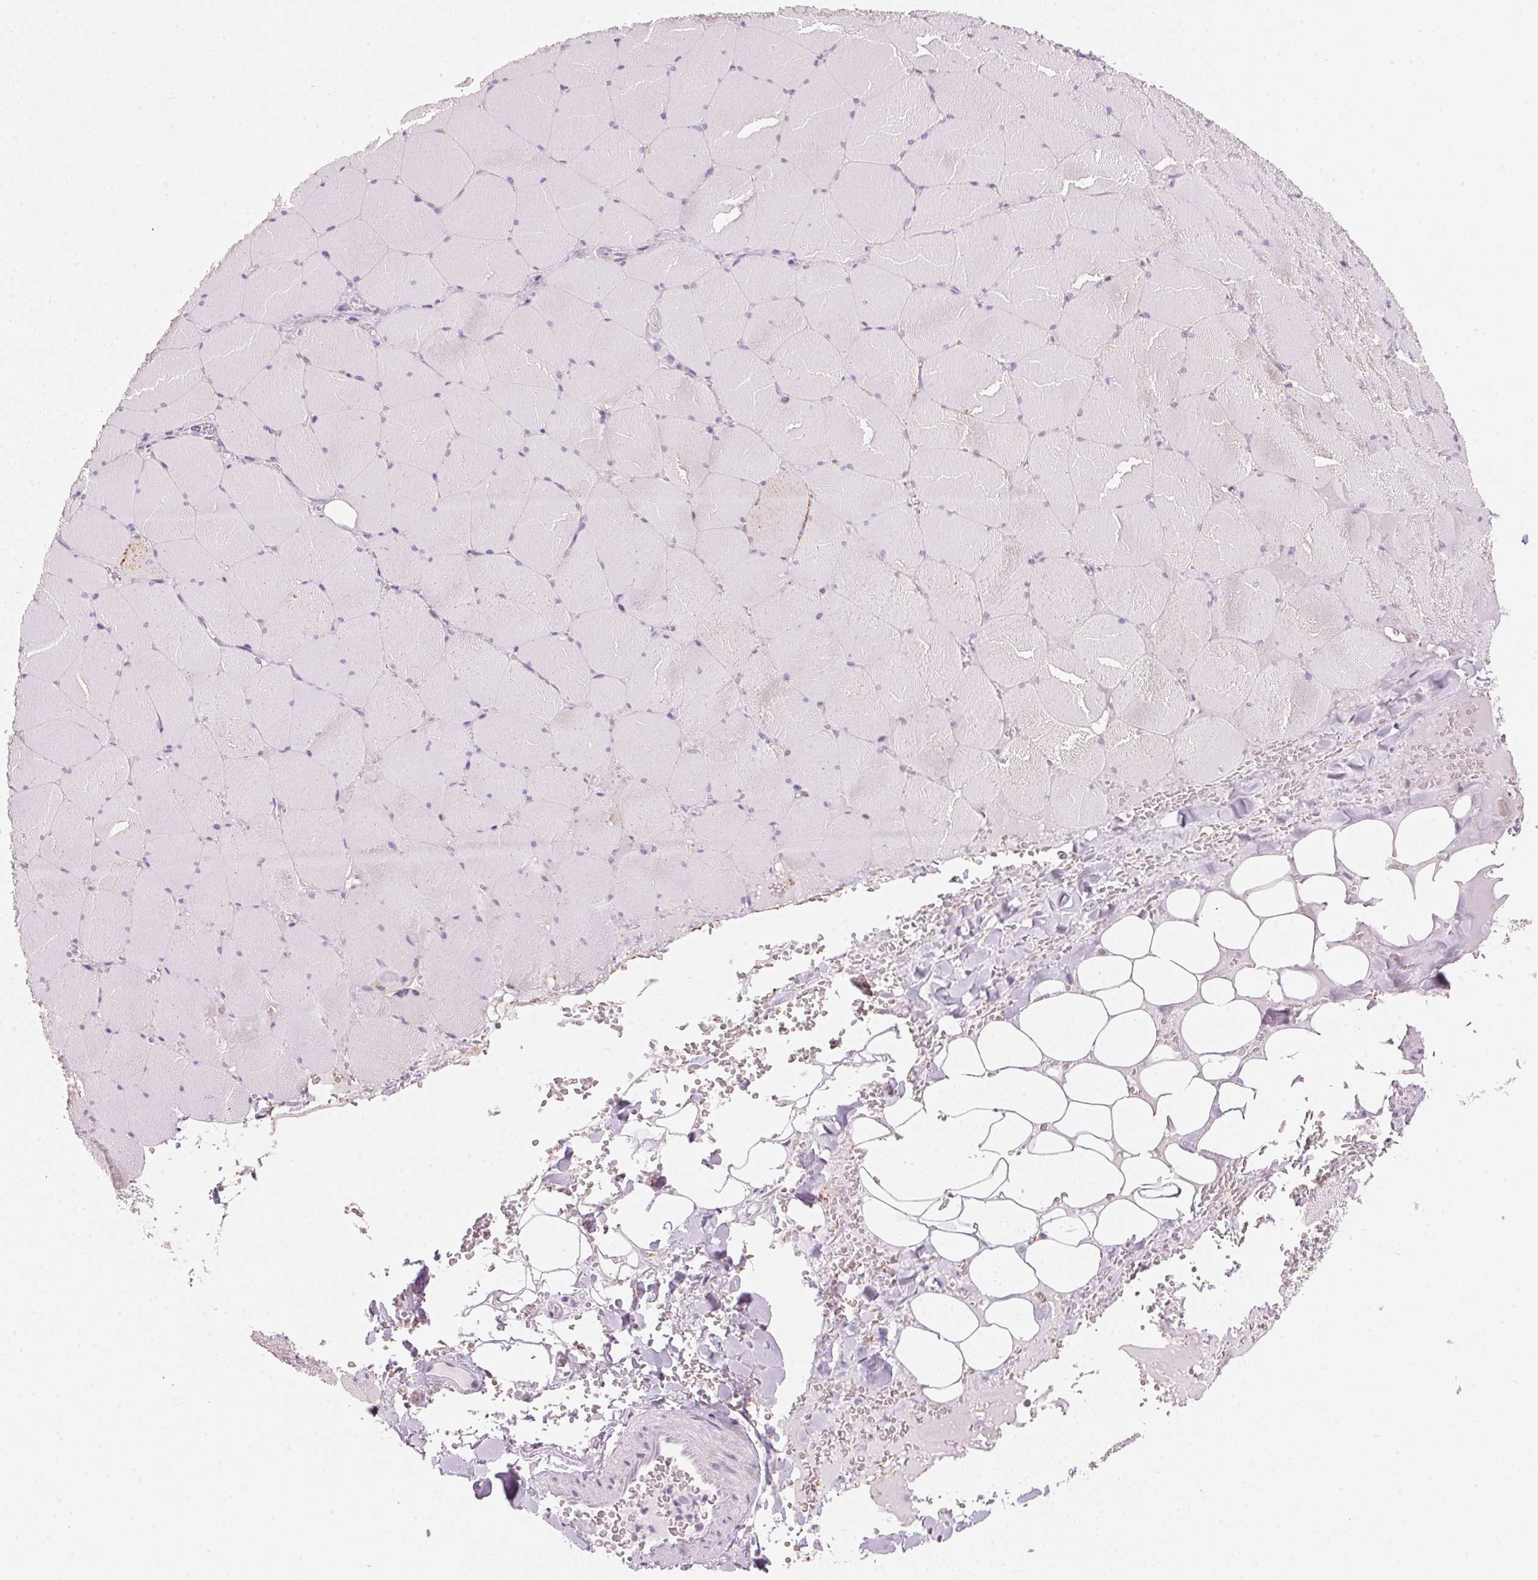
{"staining": {"intensity": "weak", "quantity": "<25%", "location": "cytoplasmic/membranous"}, "tissue": "skeletal muscle", "cell_type": "Myocytes", "image_type": "normal", "snomed": [{"axis": "morphology", "description": "Normal tissue, NOS"}, {"axis": "topography", "description": "Skeletal muscle"}, {"axis": "topography", "description": "Head-Neck"}], "caption": "A micrograph of skeletal muscle stained for a protein shows no brown staining in myocytes.", "gene": "HOXB13", "patient": {"sex": "male", "age": 66}}